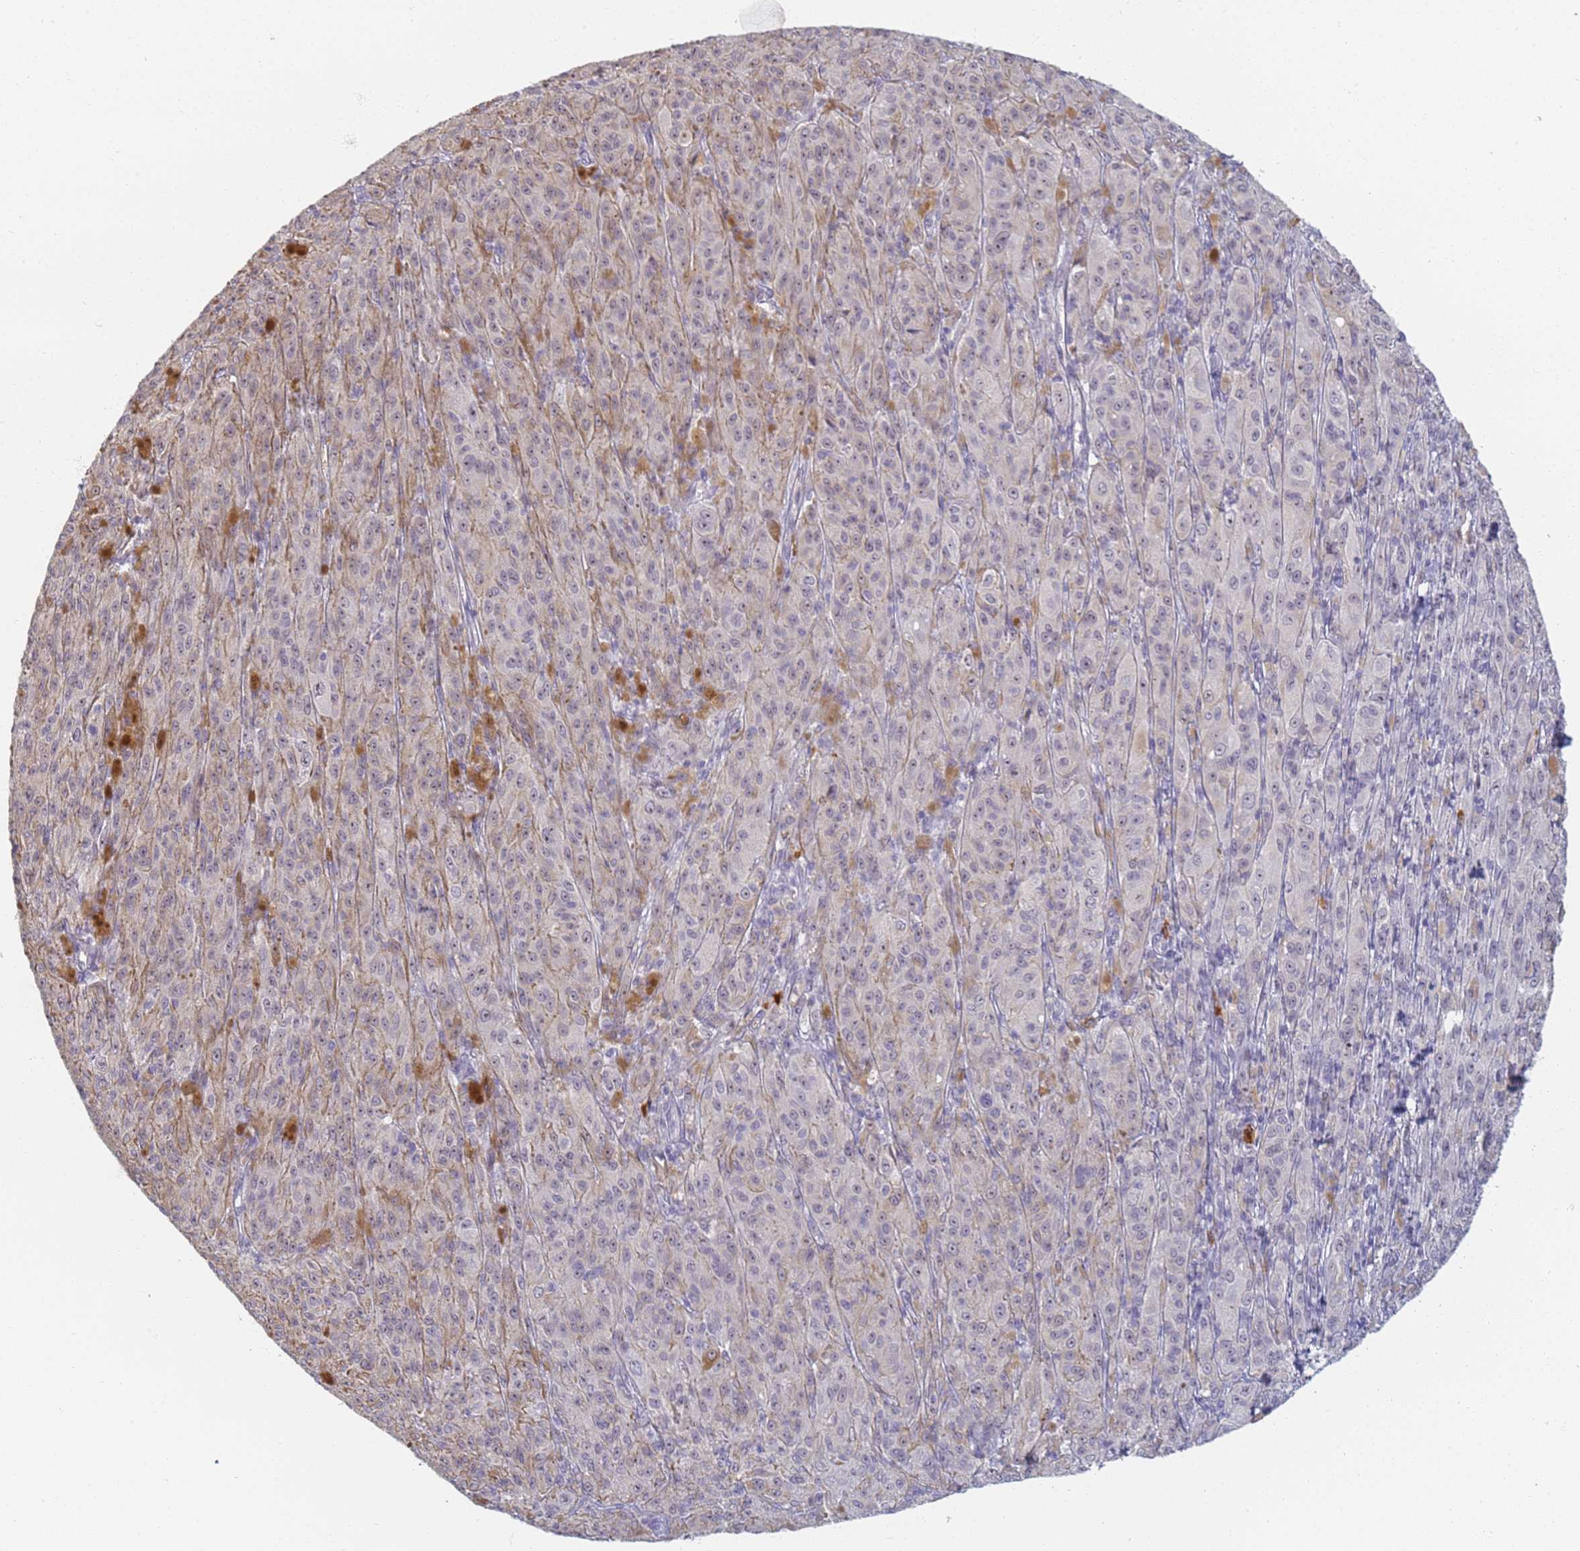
{"staining": {"intensity": "negative", "quantity": "none", "location": "none"}, "tissue": "melanoma", "cell_type": "Tumor cells", "image_type": "cancer", "snomed": [{"axis": "morphology", "description": "Malignant melanoma, NOS"}, {"axis": "topography", "description": "Skin"}], "caption": "Malignant melanoma was stained to show a protein in brown. There is no significant positivity in tumor cells.", "gene": "SLC38A9", "patient": {"sex": "female", "age": 52}}